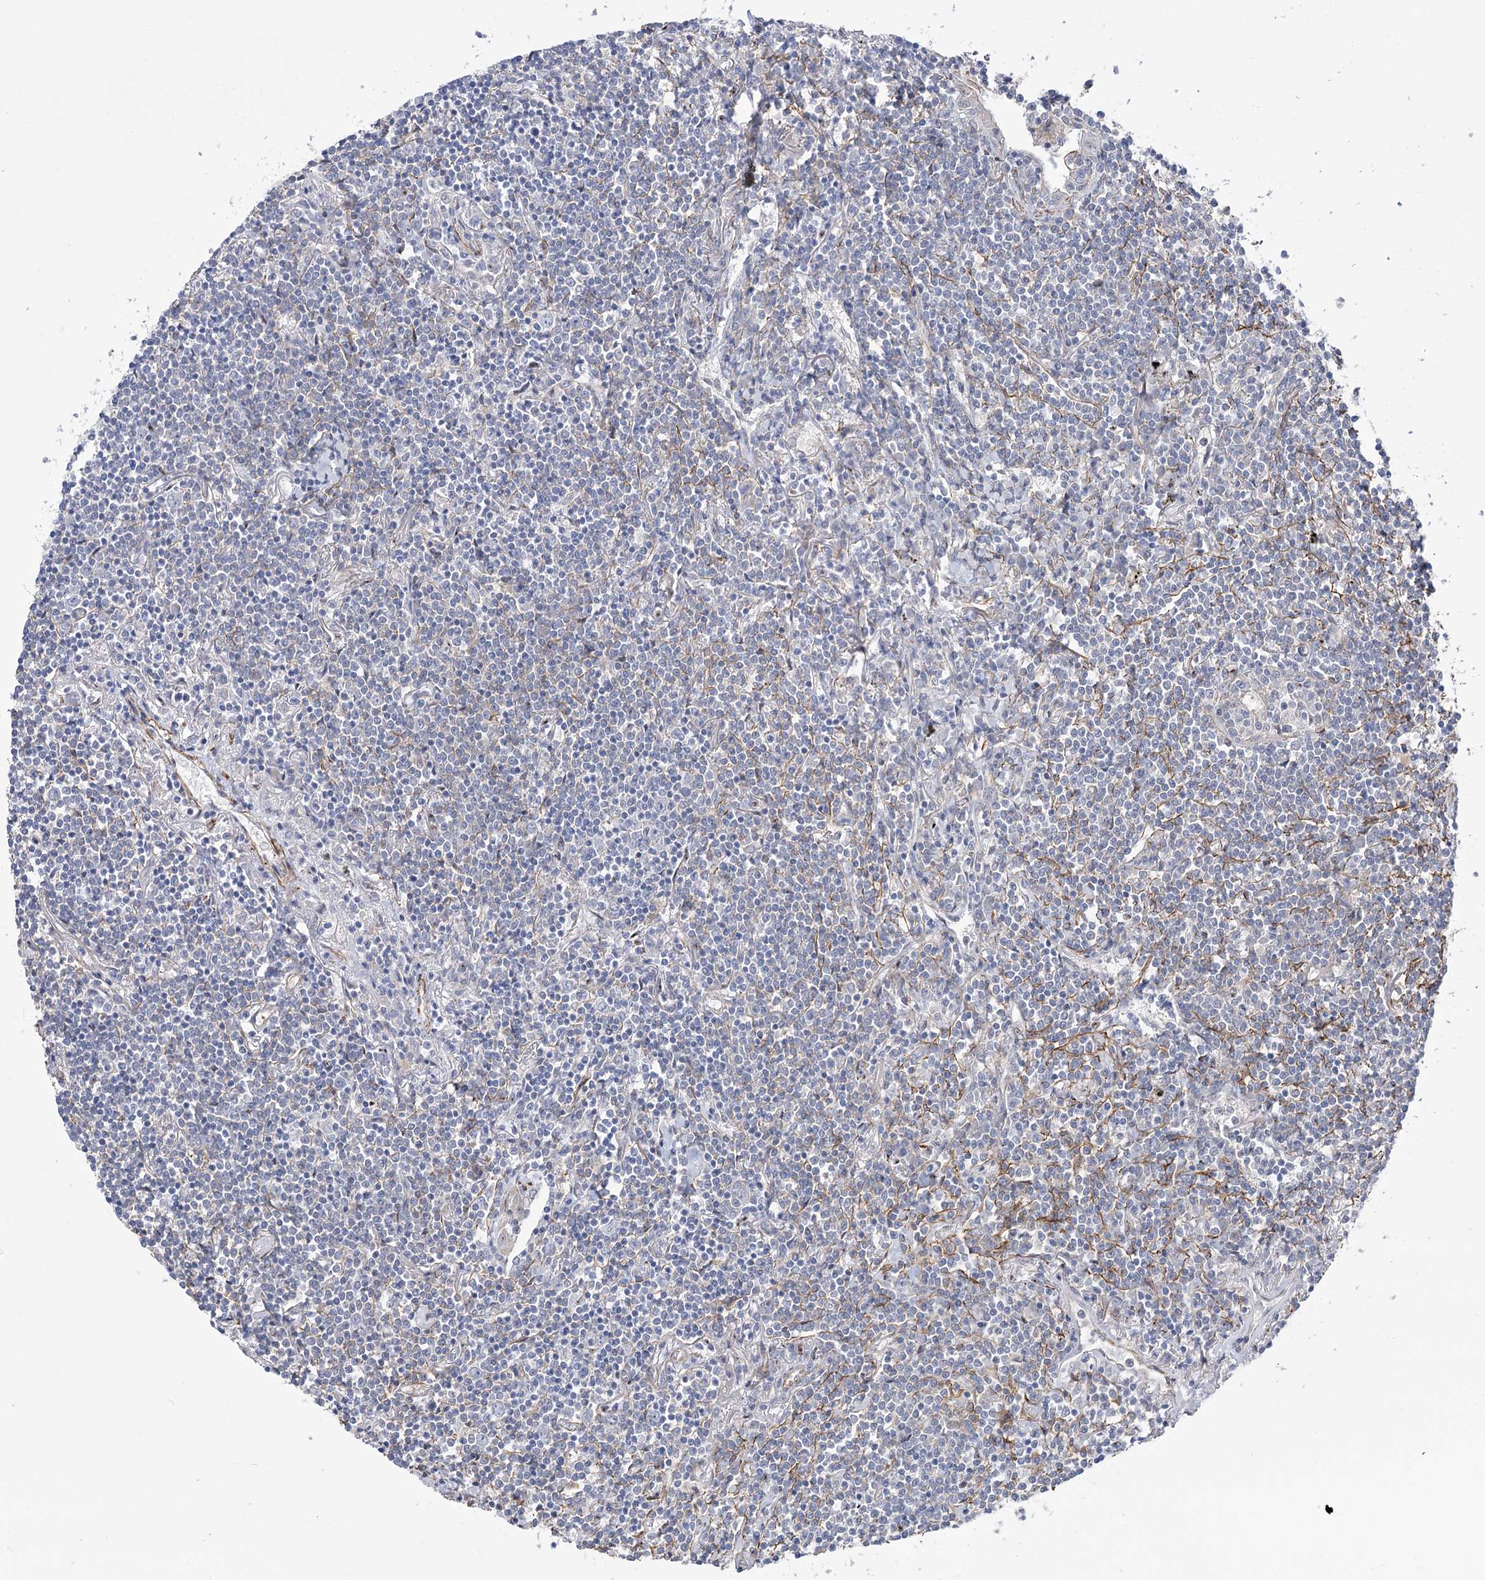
{"staining": {"intensity": "negative", "quantity": "none", "location": "none"}, "tissue": "lymphoma", "cell_type": "Tumor cells", "image_type": "cancer", "snomed": [{"axis": "morphology", "description": "Malignant lymphoma, non-Hodgkin's type, Low grade"}, {"axis": "topography", "description": "Lung"}], "caption": "There is no significant positivity in tumor cells of lymphoma.", "gene": "WASHC3", "patient": {"sex": "female", "age": 71}}